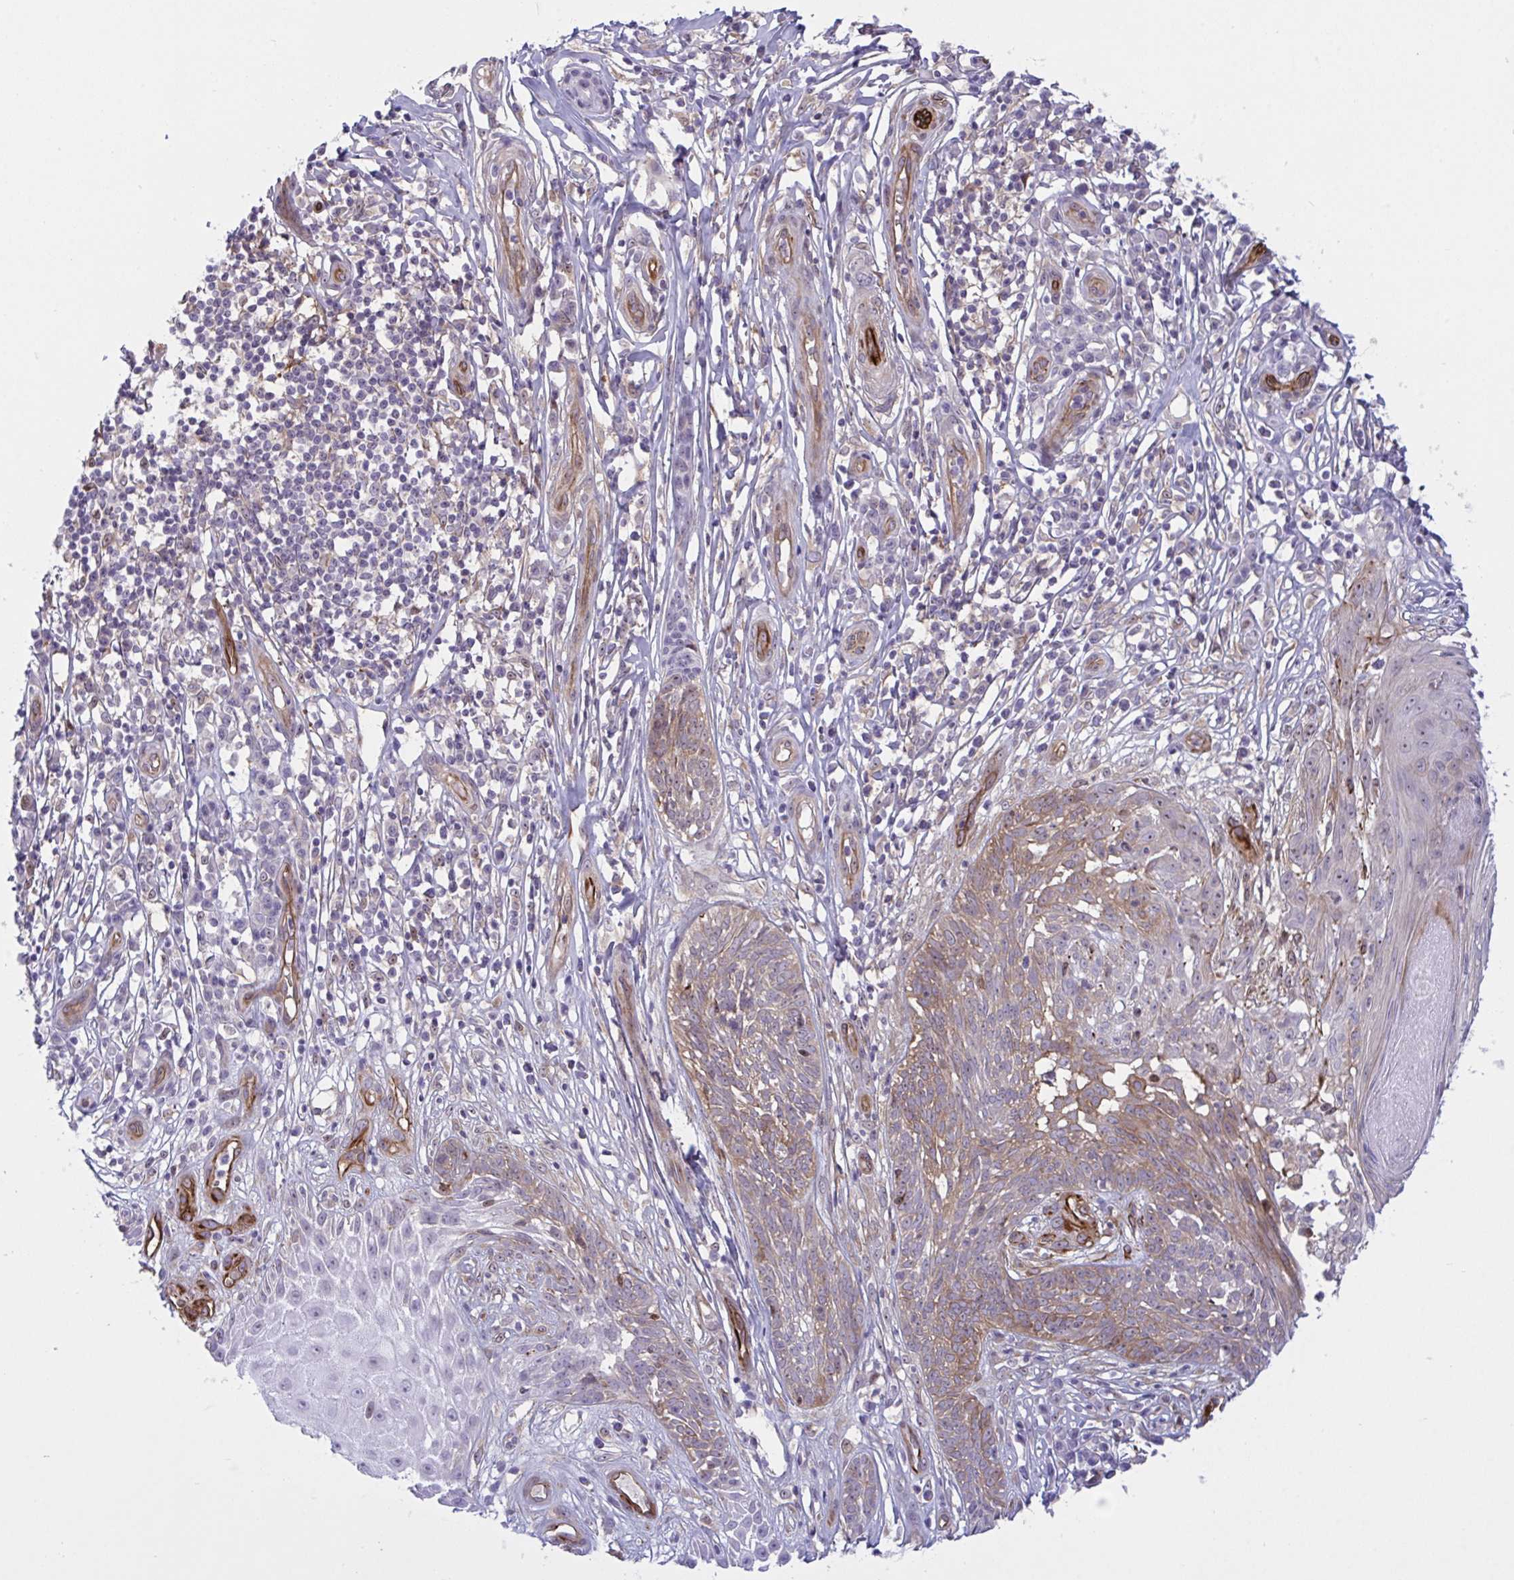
{"staining": {"intensity": "moderate", "quantity": "25%-75%", "location": "cytoplasmic/membranous"}, "tissue": "skin cancer", "cell_type": "Tumor cells", "image_type": "cancer", "snomed": [{"axis": "morphology", "description": "Basal cell carcinoma"}, {"axis": "topography", "description": "Skin"}, {"axis": "topography", "description": "Skin, foot"}], "caption": "Skin cancer was stained to show a protein in brown. There is medium levels of moderate cytoplasmic/membranous expression in about 25%-75% of tumor cells.", "gene": "PRRT4", "patient": {"sex": "female", "age": 86}}